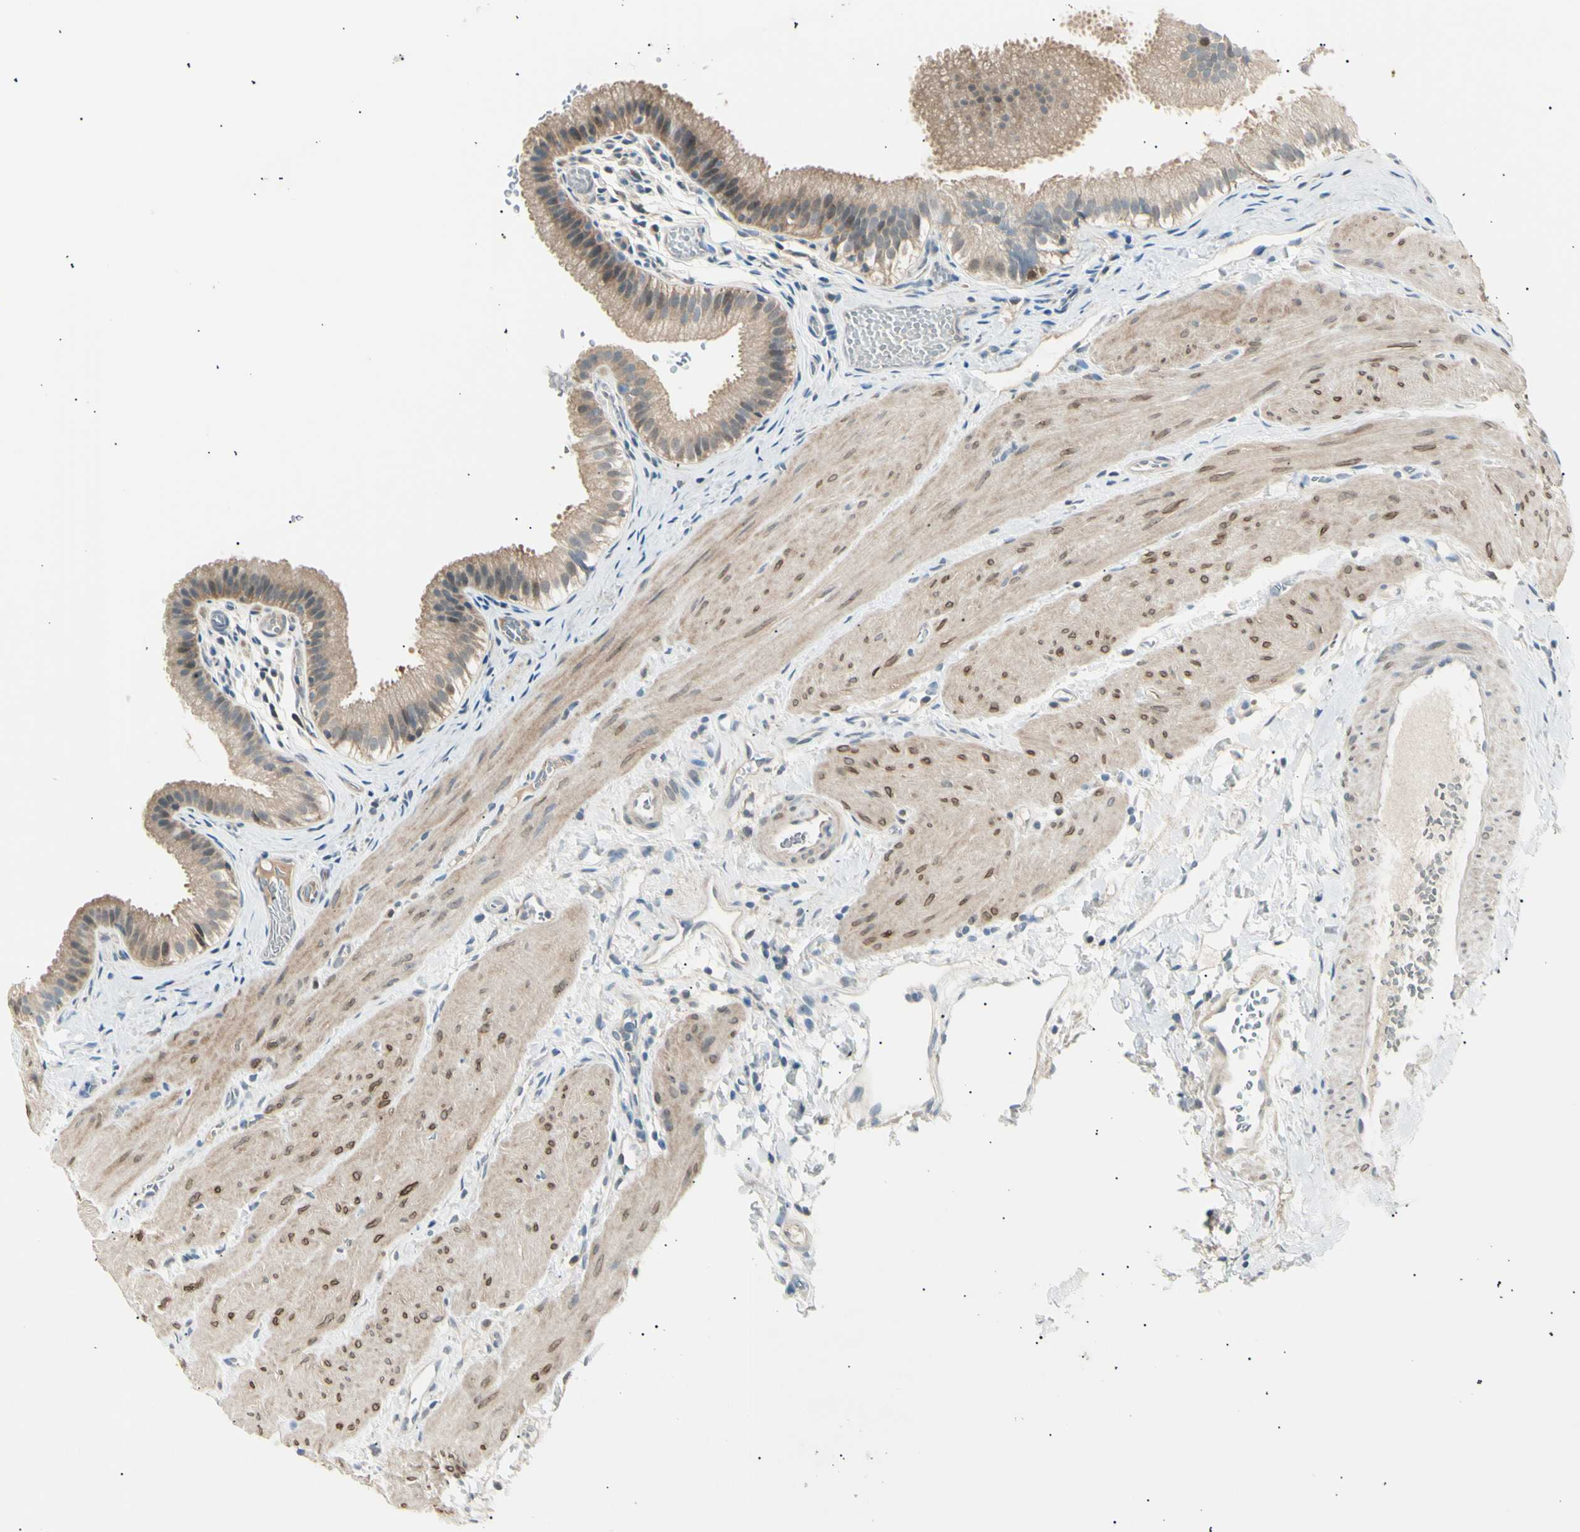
{"staining": {"intensity": "moderate", "quantity": ">75%", "location": "cytoplasmic/membranous,nuclear"}, "tissue": "gallbladder", "cell_type": "Glandular cells", "image_type": "normal", "snomed": [{"axis": "morphology", "description": "Normal tissue, NOS"}, {"axis": "topography", "description": "Gallbladder"}], "caption": "A photomicrograph of gallbladder stained for a protein exhibits moderate cytoplasmic/membranous,nuclear brown staining in glandular cells. (DAB IHC with brightfield microscopy, high magnification).", "gene": "LHPP", "patient": {"sex": "female", "age": 26}}